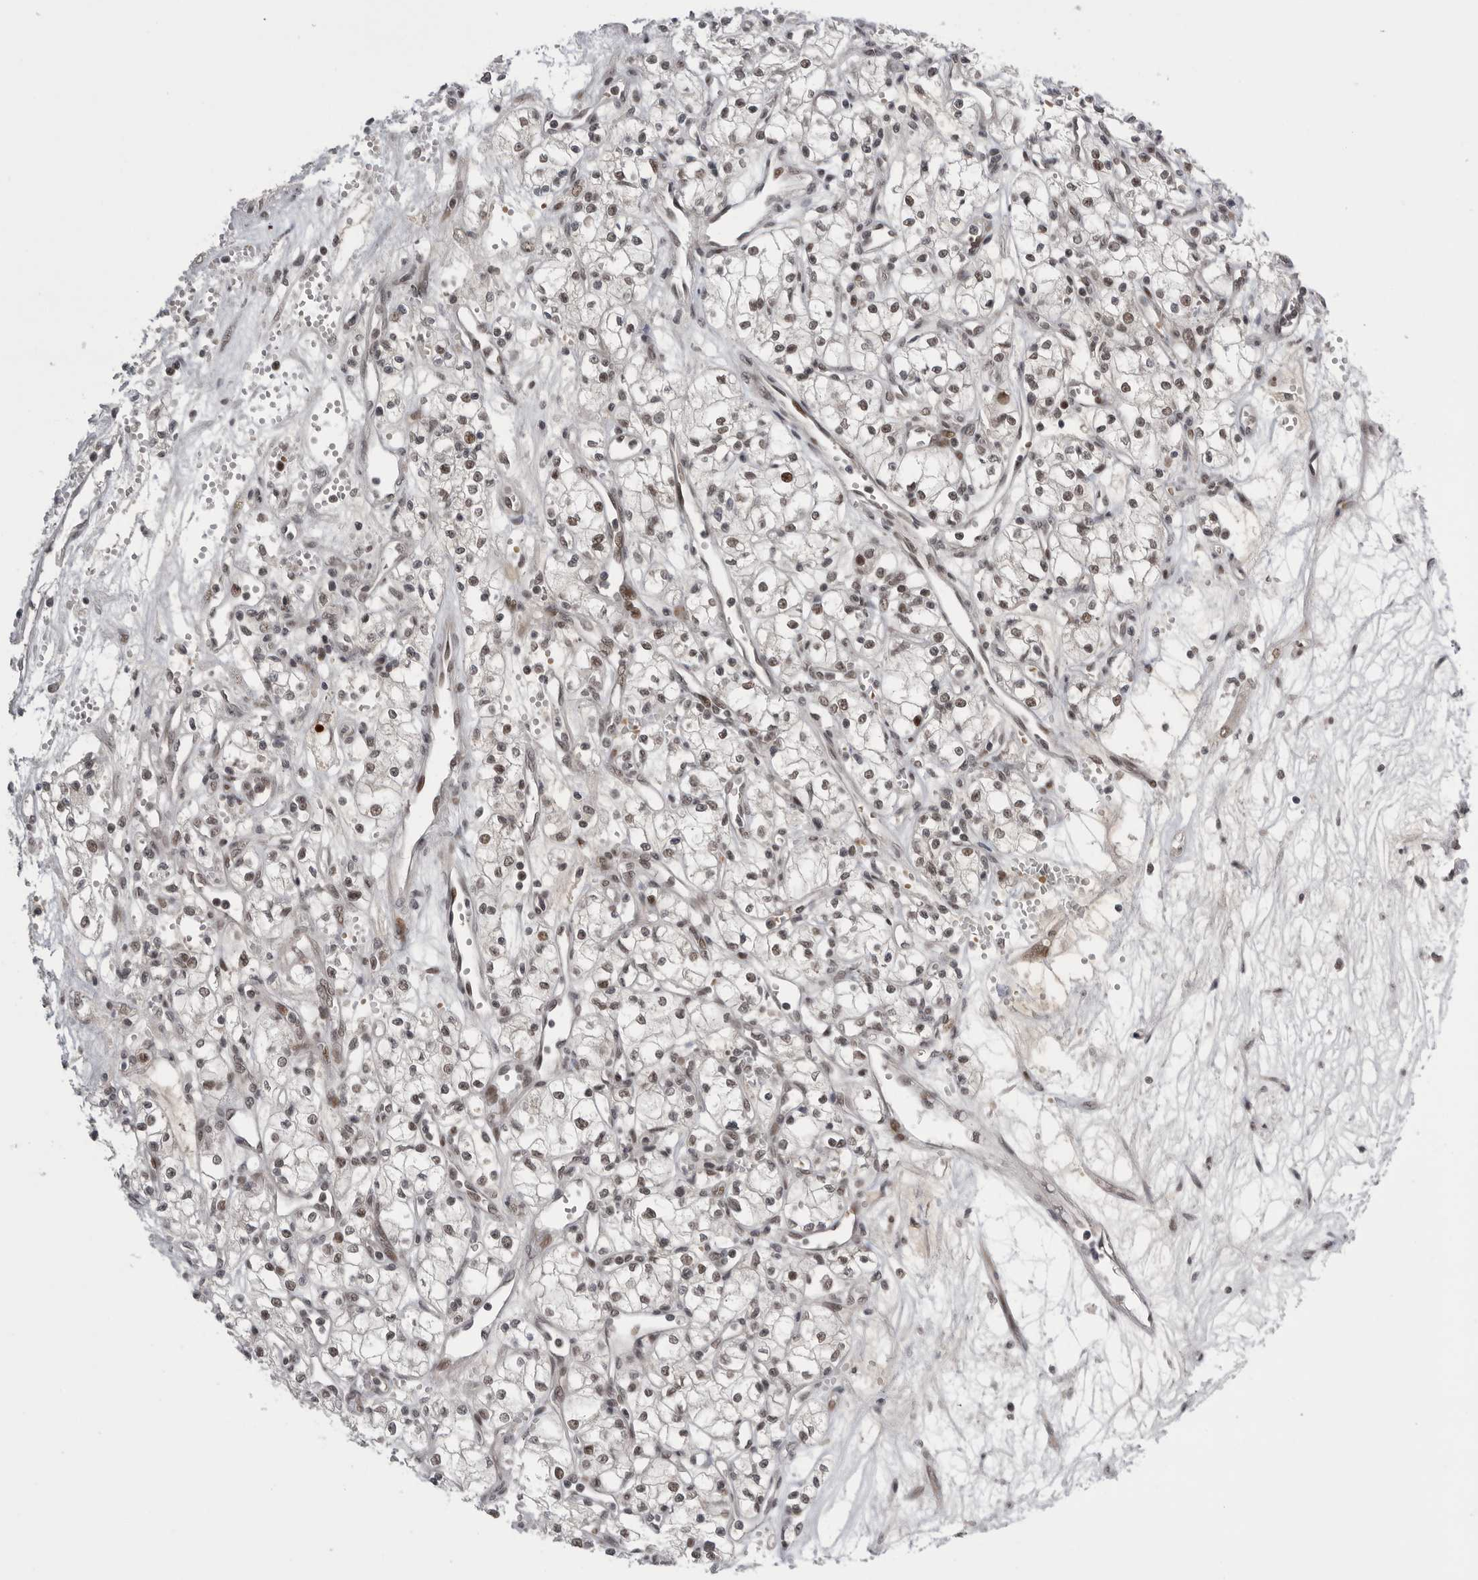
{"staining": {"intensity": "weak", "quantity": ">75%", "location": "nuclear"}, "tissue": "renal cancer", "cell_type": "Tumor cells", "image_type": "cancer", "snomed": [{"axis": "morphology", "description": "Adenocarcinoma, NOS"}, {"axis": "topography", "description": "Kidney"}], "caption": "A photomicrograph showing weak nuclear staining in approximately >75% of tumor cells in renal cancer, as visualized by brown immunohistochemical staining.", "gene": "POU5F1", "patient": {"sex": "male", "age": 59}}